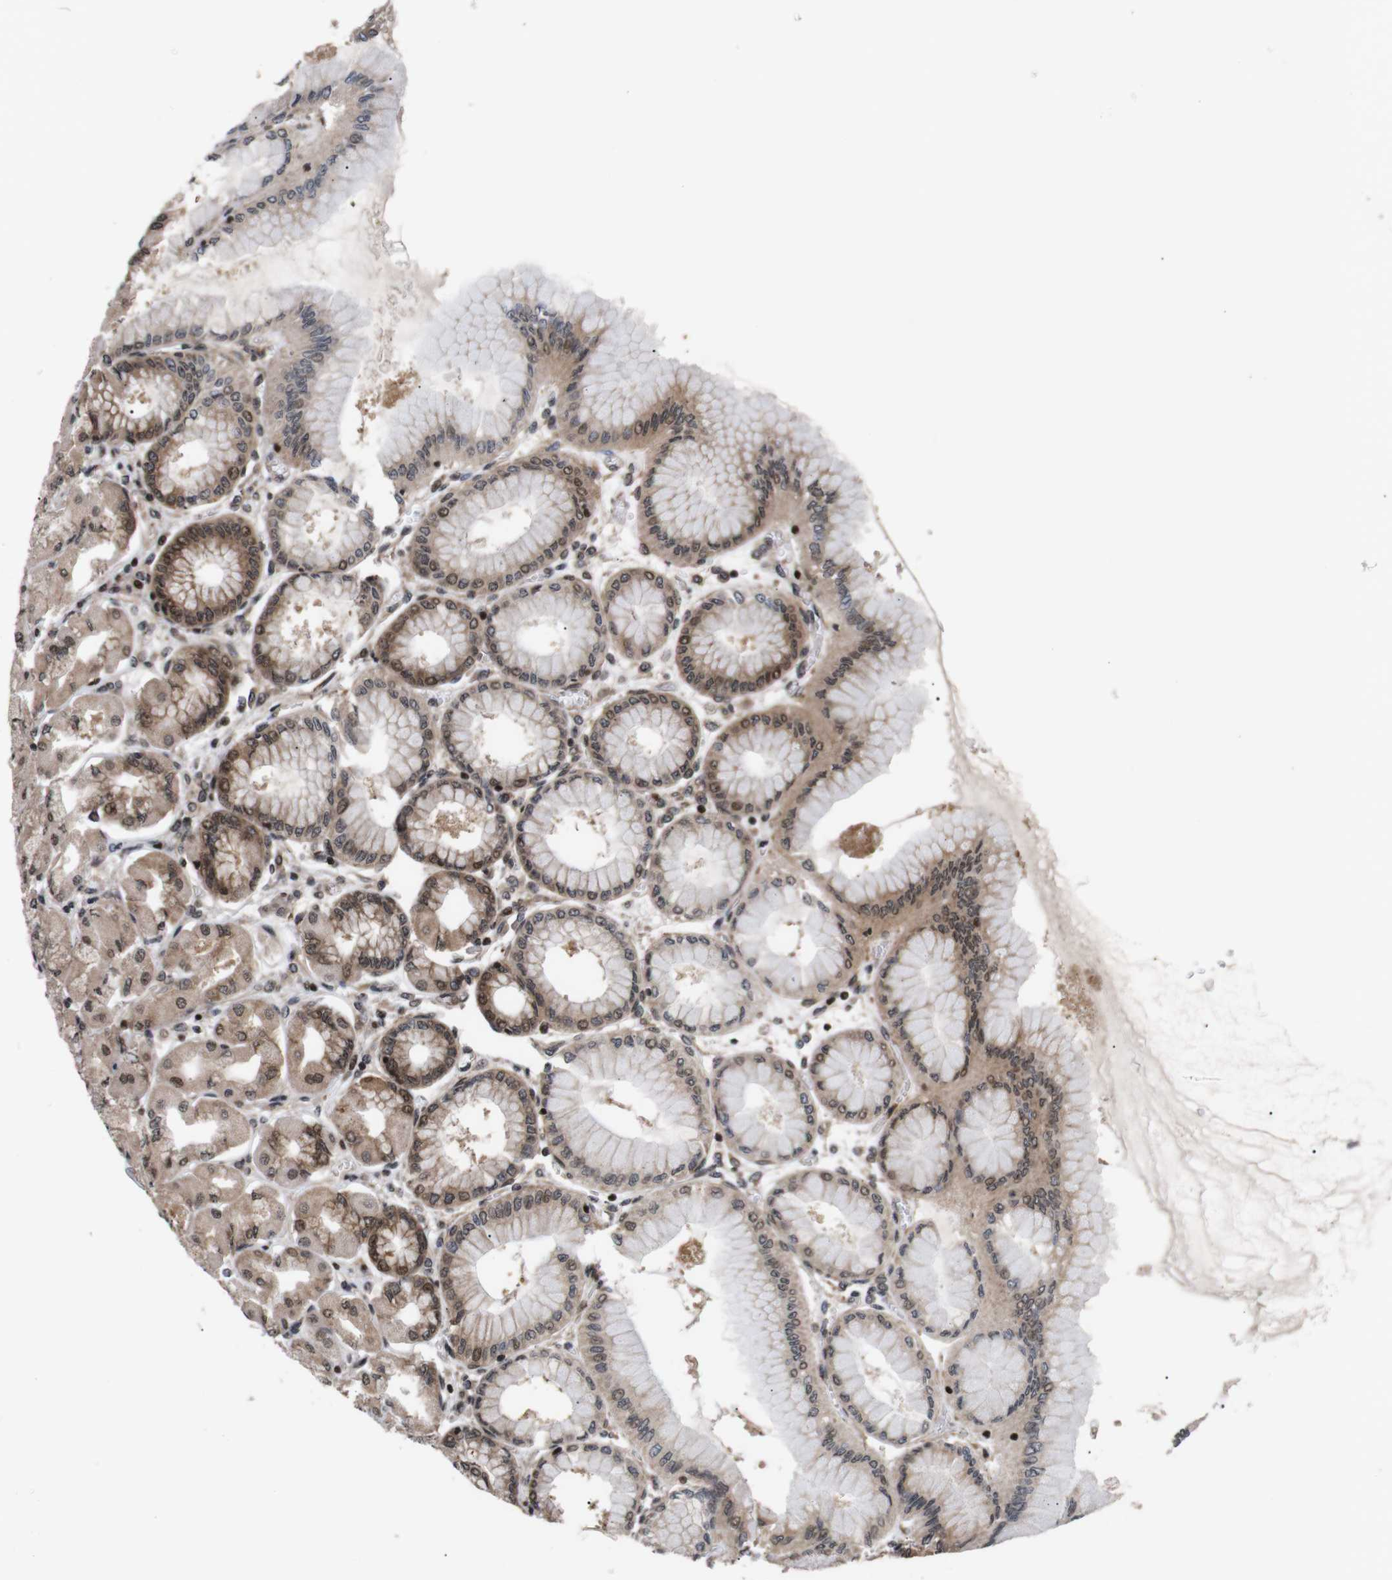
{"staining": {"intensity": "strong", "quantity": "25%-75%", "location": "cytoplasmic/membranous,nuclear"}, "tissue": "stomach", "cell_type": "Glandular cells", "image_type": "normal", "snomed": [{"axis": "morphology", "description": "Normal tissue, NOS"}, {"axis": "topography", "description": "Stomach, upper"}], "caption": "Stomach was stained to show a protein in brown. There is high levels of strong cytoplasmic/membranous,nuclear positivity in approximately 25%-75% of glandular cells. (DAB IHC with brightfield microscopy, high magnification).", "gene": "KIF23", "patient": {"sex": "female", "age": 56}}